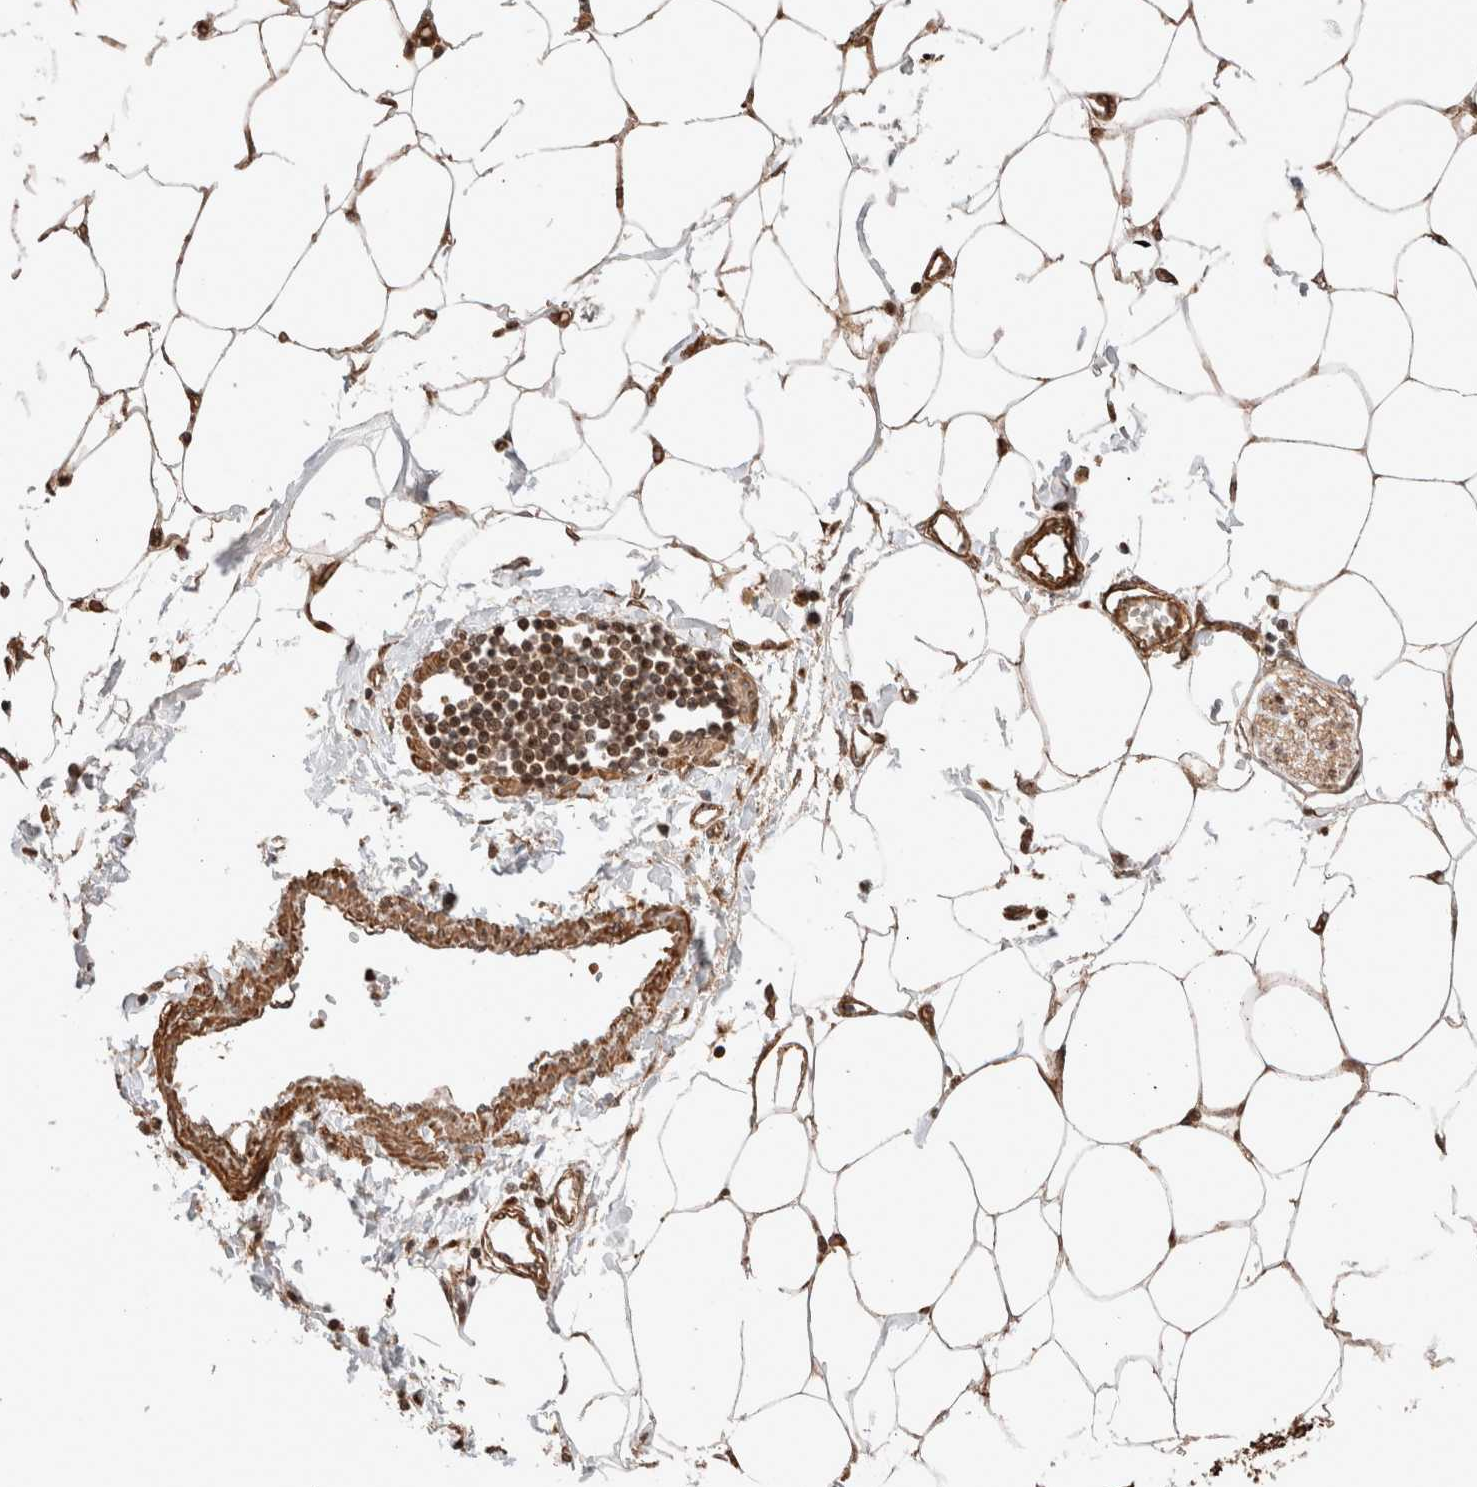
{"staining": {"intensity": "moderate", "quantity": "25%-75%", "location": "nuclear"}, "tissue": "adipose tissue", "cell_type": "Adipocytes", "image_type": "normal", "snomed": [{"axis": "morphology", "description": "Normal tissue, NOS"}, {"axis": "morphology", "description": "Adenocarcinoma, NOS"}, {"axis": "topography", "description": "Colon"}, {"axis": "topography", "description": "Peripheral nerve tissue"}], "caption": "Immunohistochemistry (DAB (3,3'-diaminobenzidine)) staining of benign adipose tissue displays moderate nuclear protein positivity in approximately 25%-75% of adipocytes.", "gene": "ZNF649", "patient": {"sex": "male", "age": 14}}